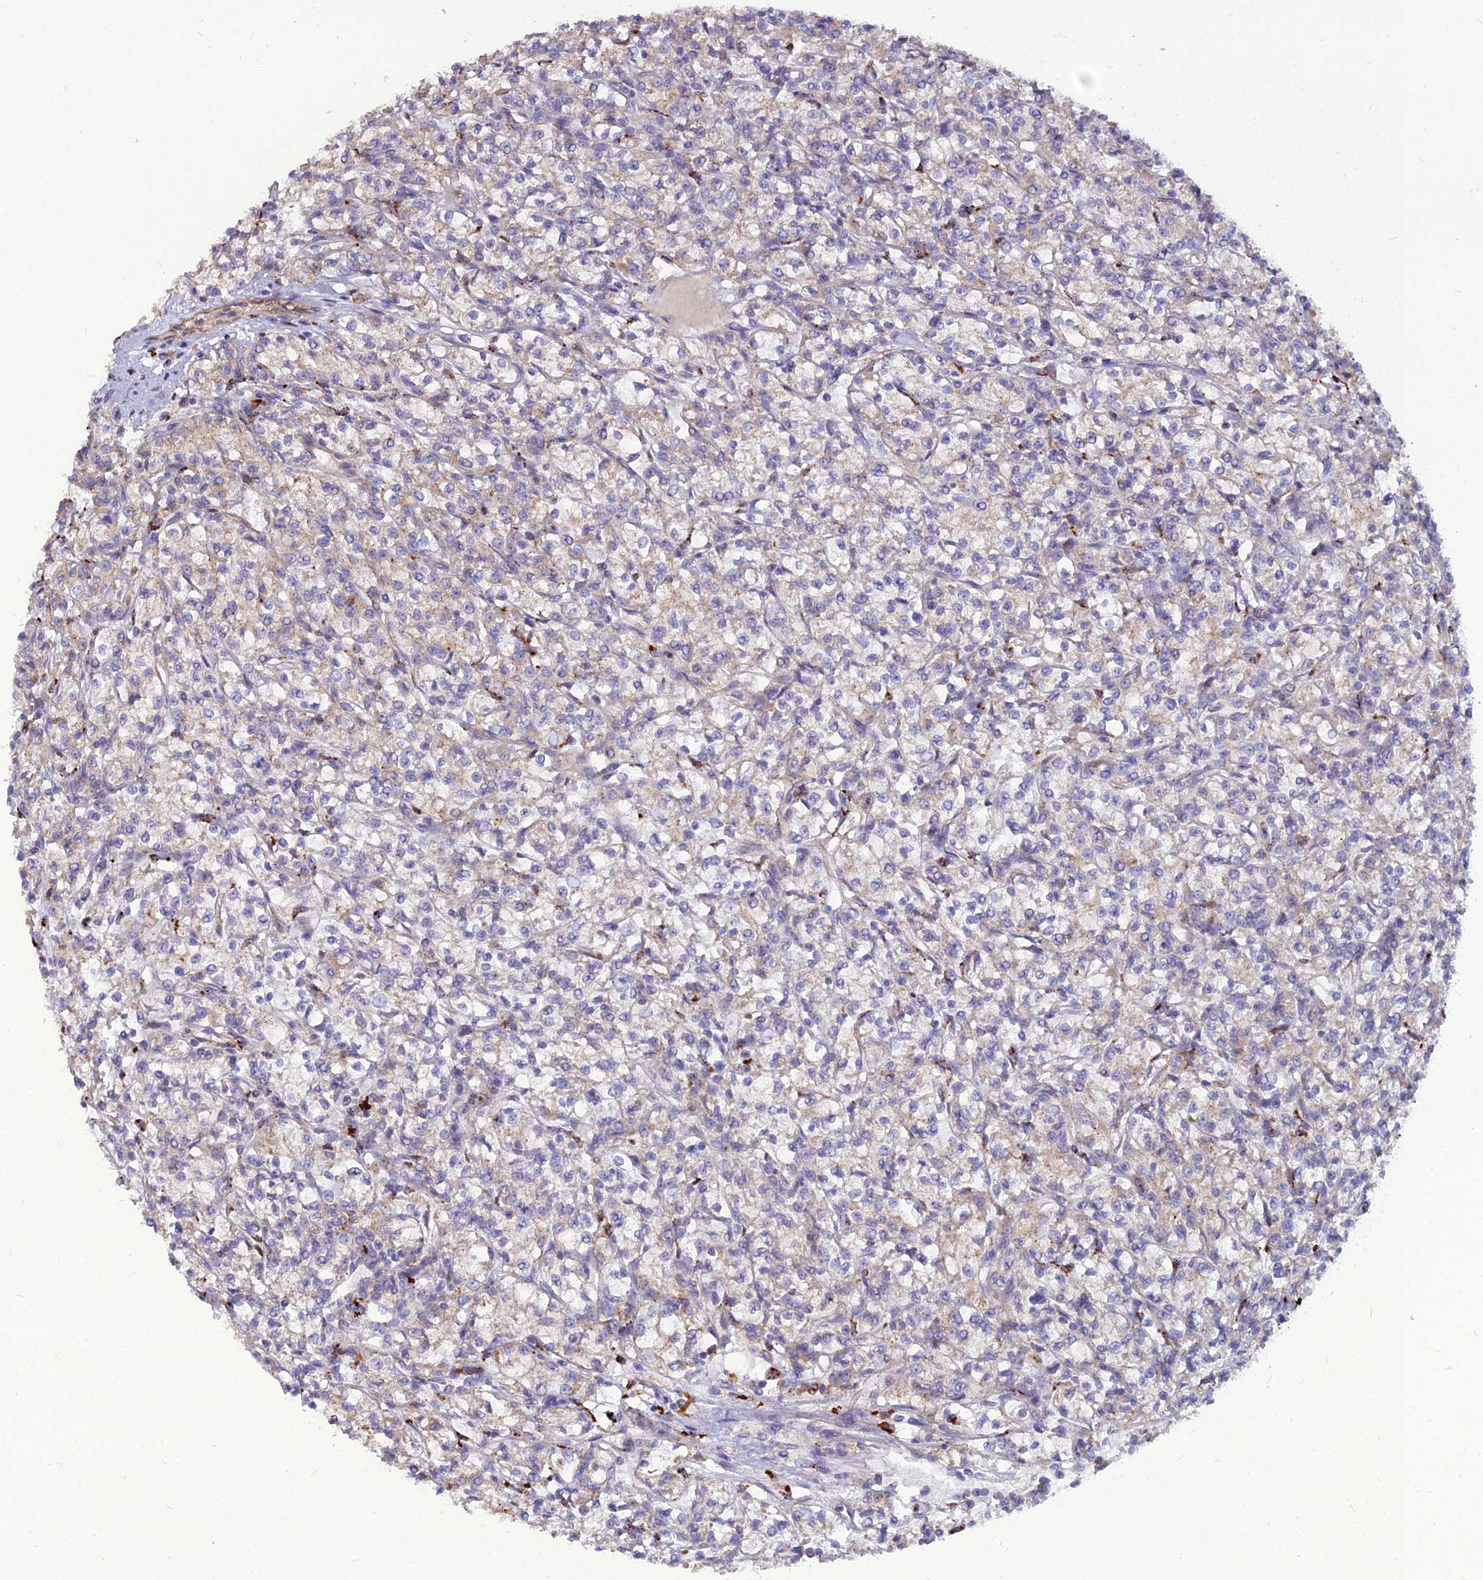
{"staining": {"intensity": "weak", "quantity": "<25%", "location": "cytoplasmic/membranous"}, "tissue": "renal cancer", "cell_type": "Tumor cells", "image_type": "cancer", "snomed": [{"axis": "morphology", "description": "Adenocarcinoma, NOS"}, {"axis": "topography", "description": "Kidney"}], "caption": "DAB (3,3'-diaminobenzidine) immunohistochemical staining of renal cancer (adenocarcinoma) demonstrates no significant positivity in tumor cells.", "gene": "PCED1B", "patient": {"sex": "female", "age": 59}}